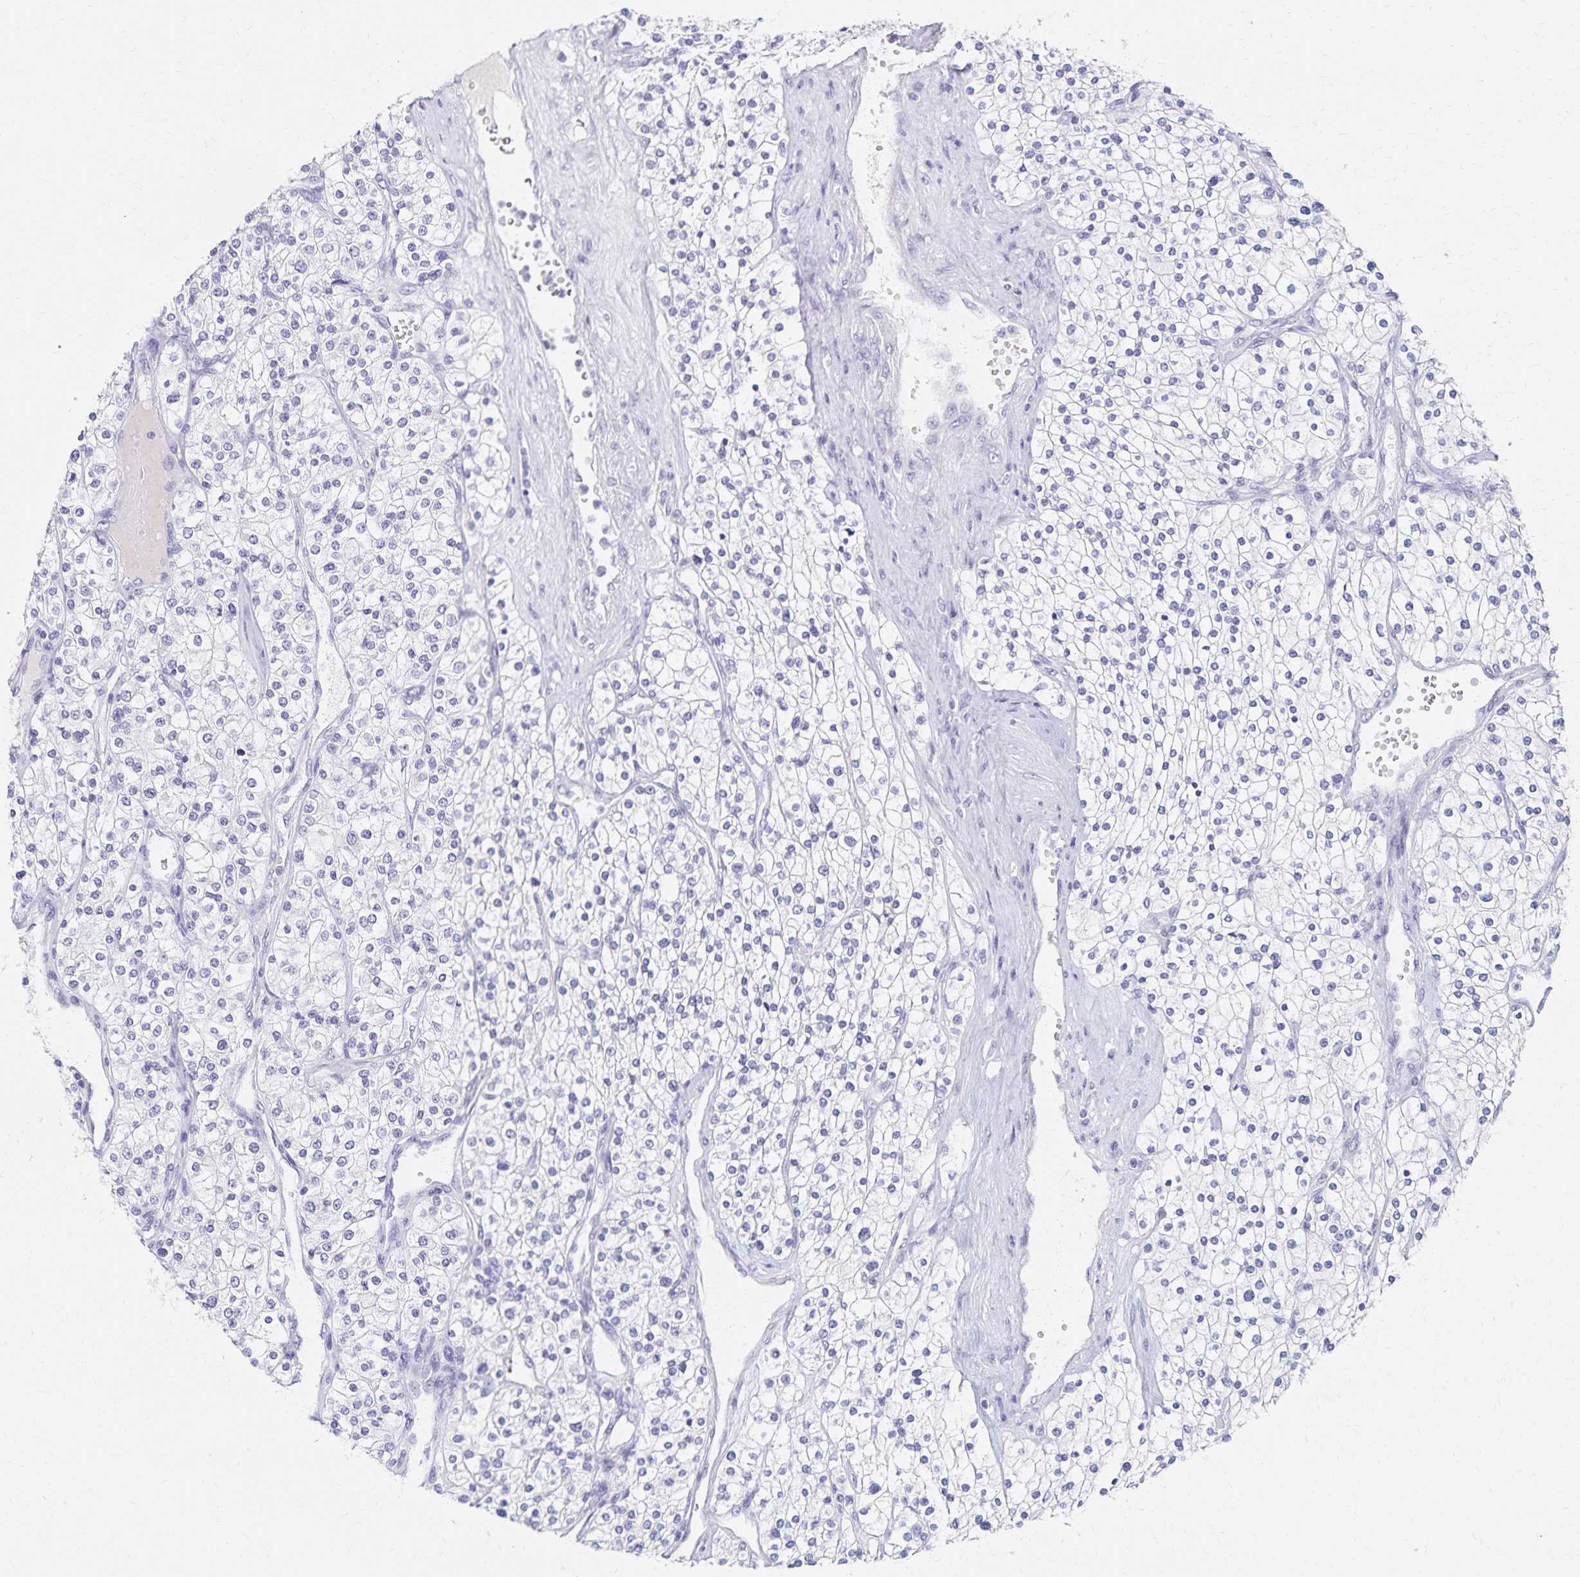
{"staining": {"intensity": "negative", "quantity": "none", "location": "none"}, "tissue": "renal cancer", "cell_type": "Tumor cells", "image_type": "cancer", "snomed": [{"axis": "morphology", "description": "Adenocarcinoma, NOS"}, {"axis": "topography", "description": "Kidney"}], "caption": "DAB immunohistochemical staining of human renal adenocarcinoma reveals no significant staining in tumor cells.", "gene": "C2orf50", "patient": {"sex": "male", "age": 80}}